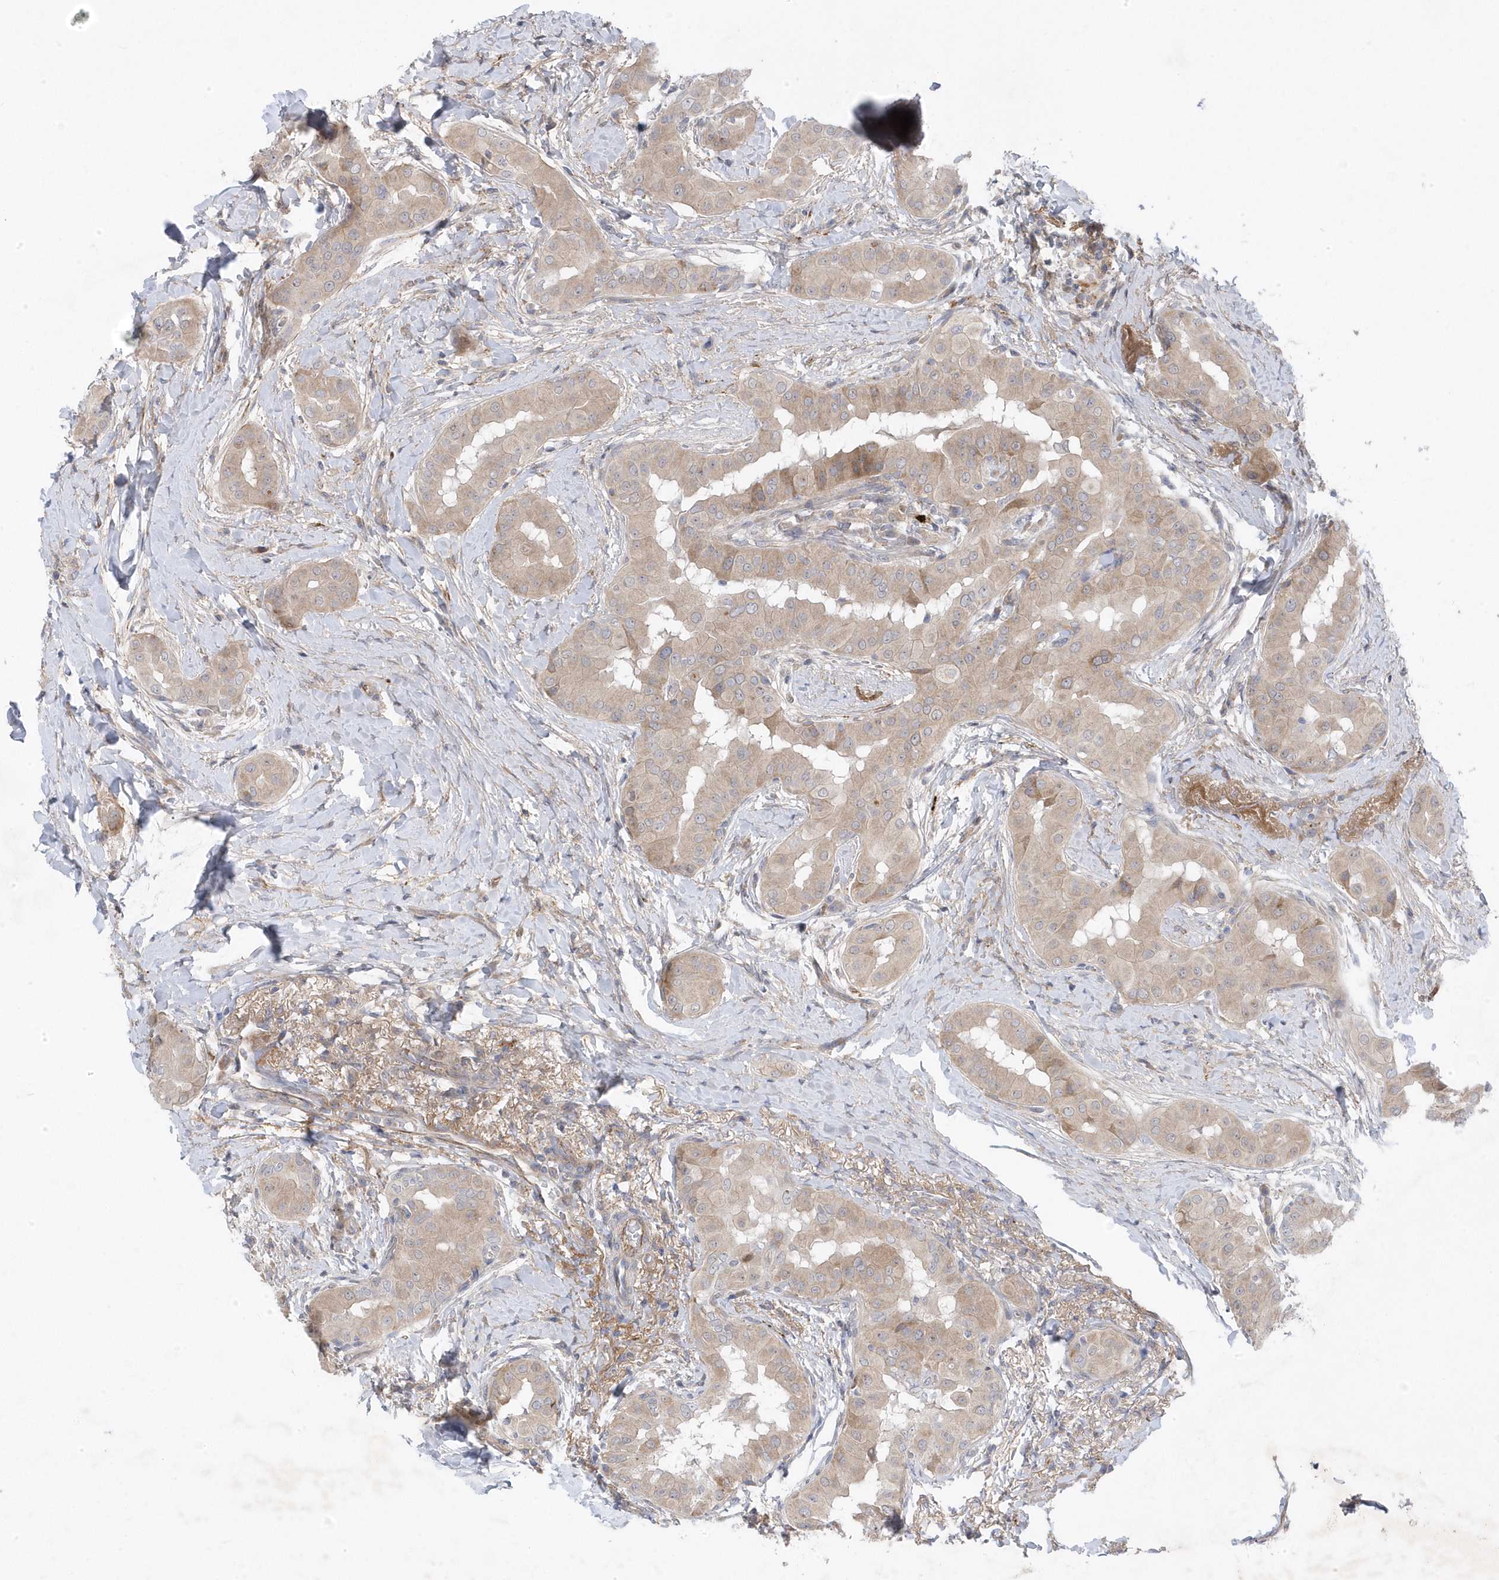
{"staining": {"intensity": "weak", "quantity": ">75%", "location": "cytoplasmic/membranous"}, "tissue": "thyroid cancer", "cell_type": "Tumor cells", "image_type": "cancer", "snomed": [{"axis": "morphology", "description": "Papillary adenocarcinoma, NOS"}, {"axis": "topography", "description": "Thyroid gland"}], "caption": "This micrograph exhibits thyroid papillary adenocarcinoma stained with immunohistochemistry to label a protein in brown. The cytoplasmic/membranous of tumor cells show weak positivity for the protein. Nuclei are counter-stained blue.", "gene": "ANAPC1", "patient": {"sex": "male", "age": 33}}